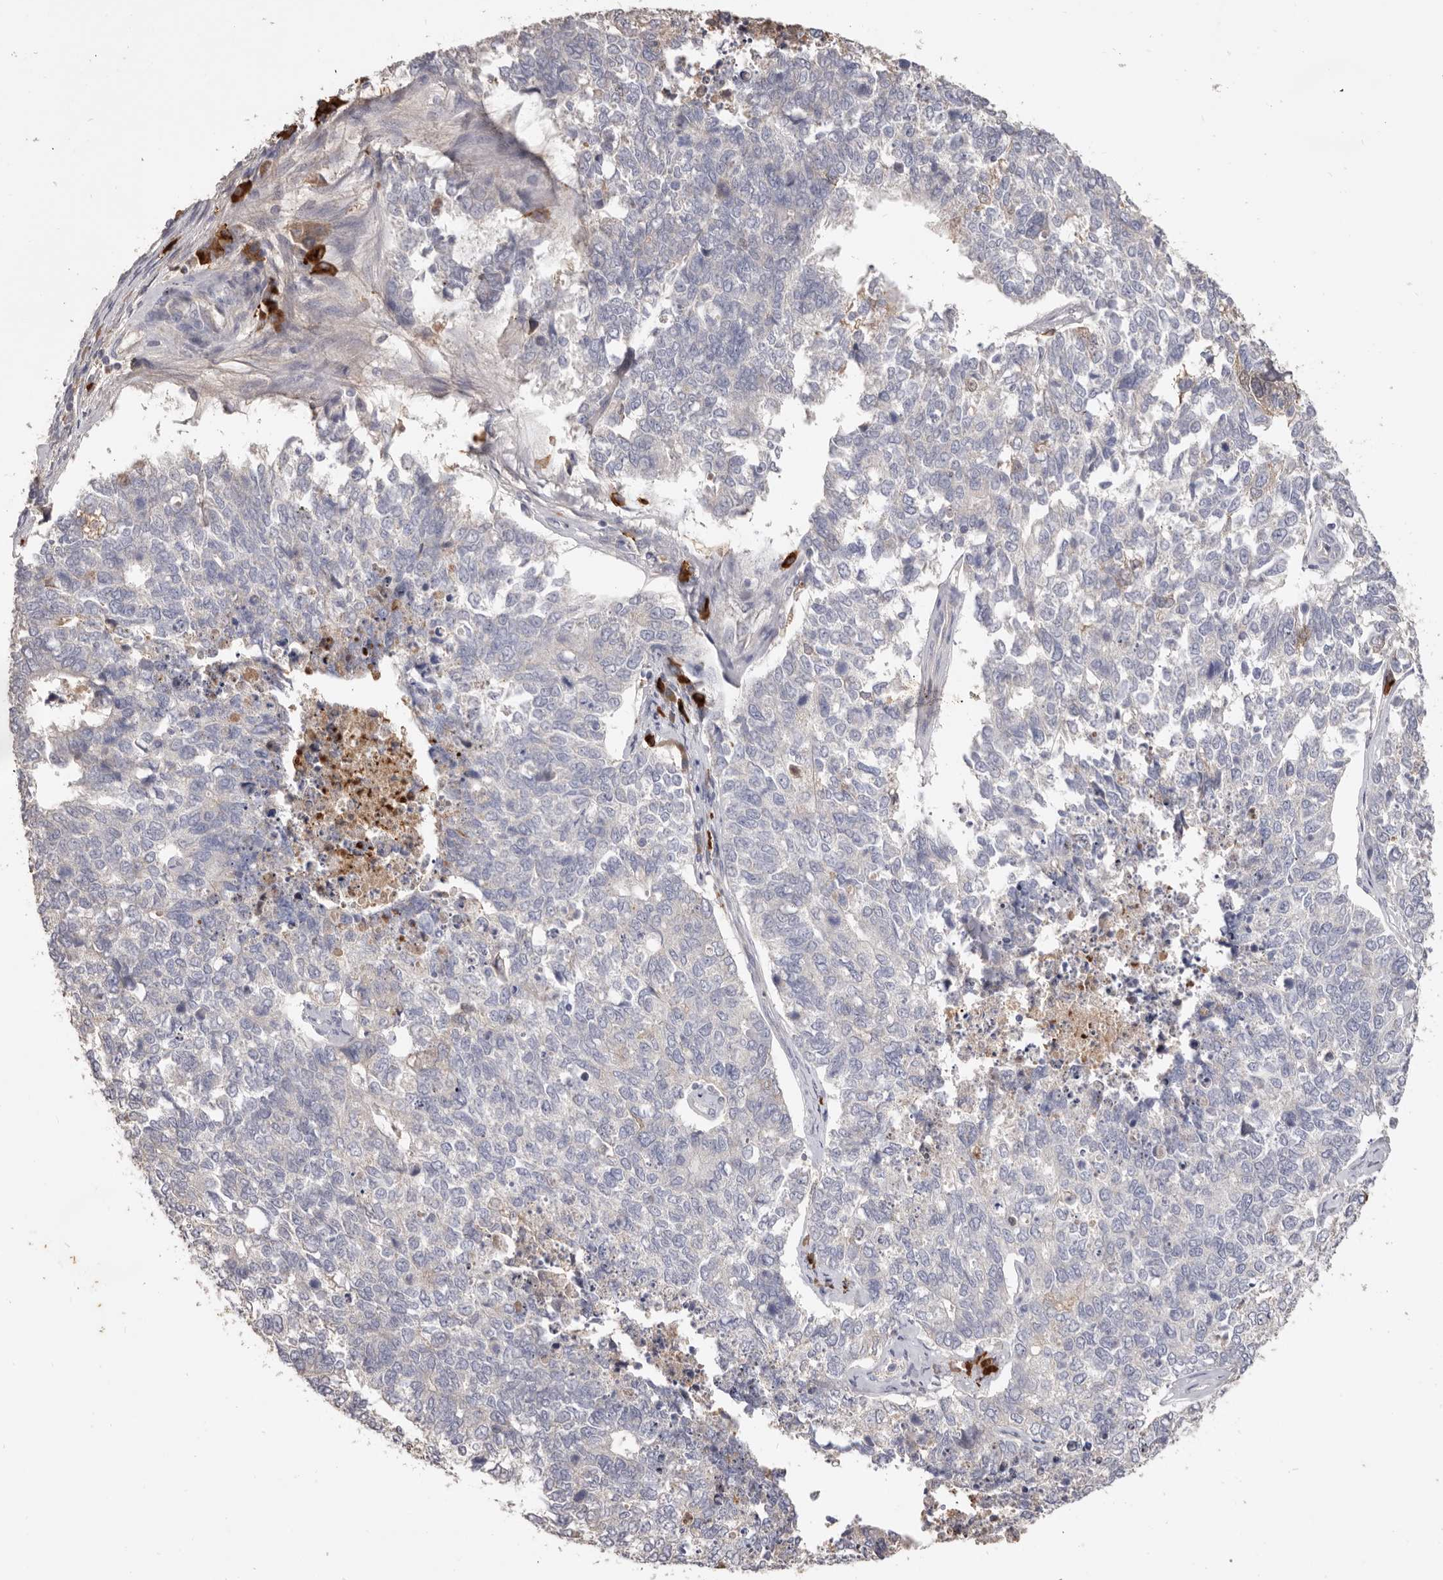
{"staining": {"intensity": "negative", "quantity": "none", "location": "none"}, "tissue": "cervical cancer", "cell_type": "Tumor cells", "image_type": "cancer", "snomed": [{"axis": "morphology", "description": "Squamous cell carcinoma, NOS"}, {"axis": "topography", "description": "Cervix"}], "caption": "Immunohistochemical staining of human cervical cancer shows no significant staining in tumor cells.", "gene": "HCAR2", "patient": {"sex": "female", "age": 63}}